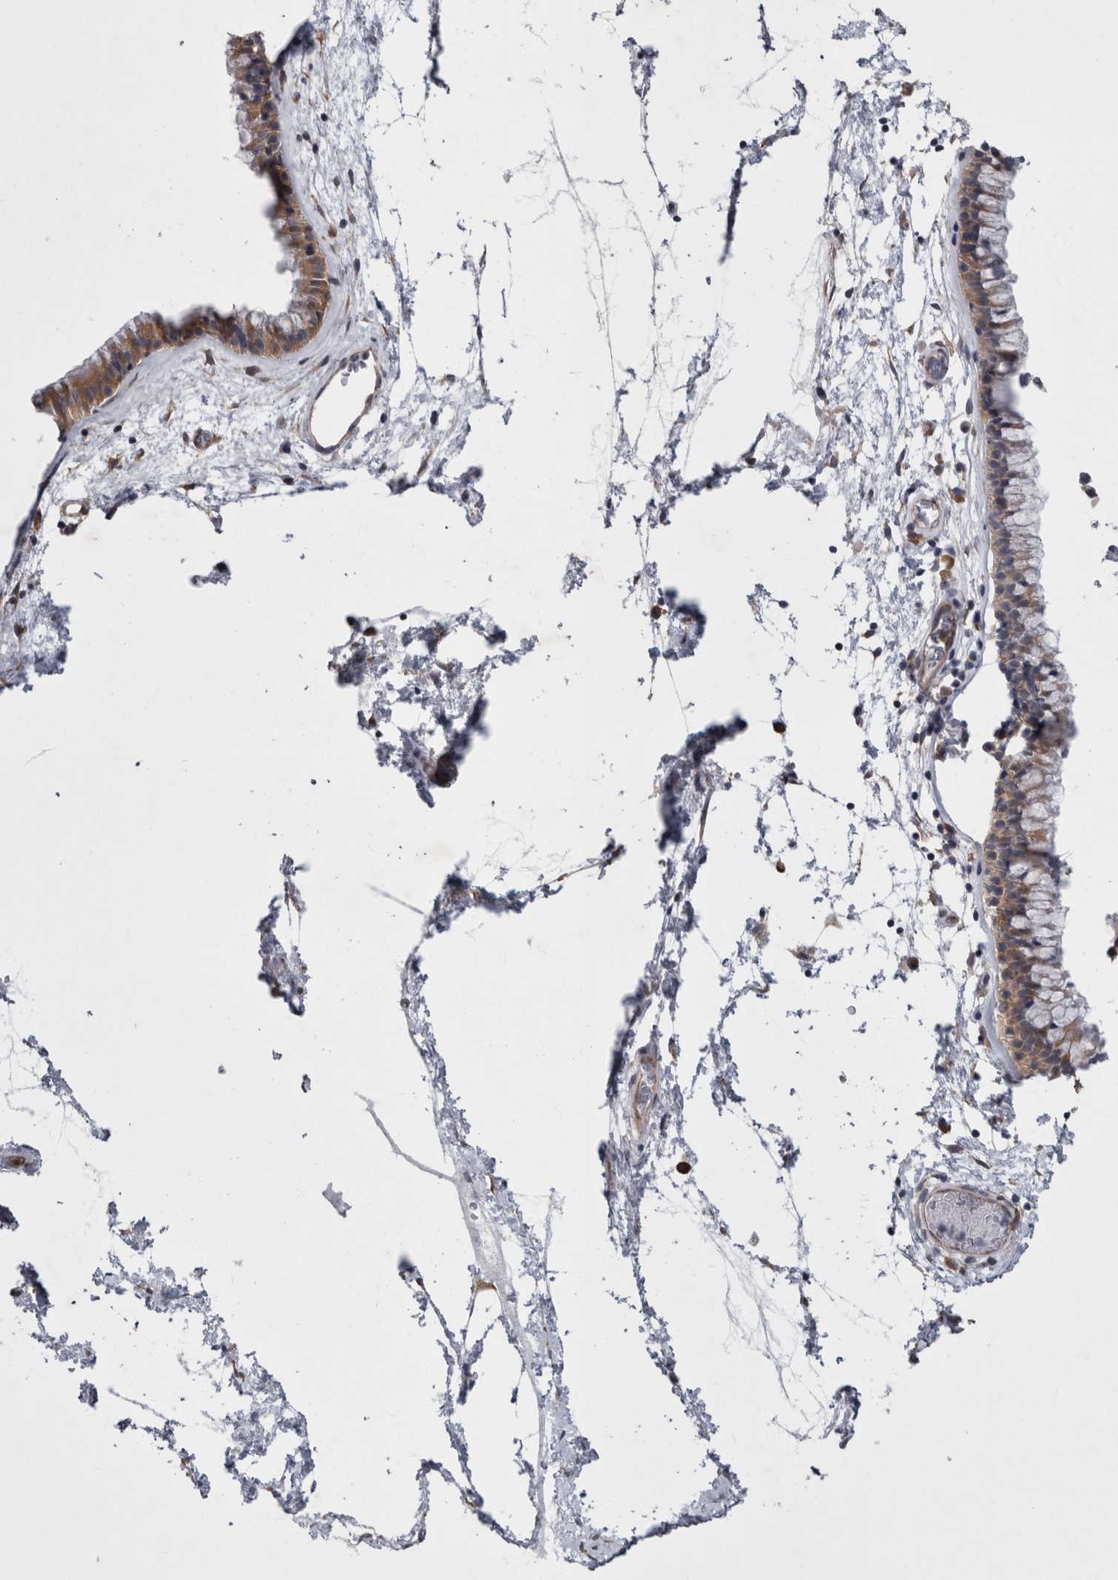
{"staining": {"intensity": "moderate", "quantity": "<25%", "location": "cytoplasmic/membranous"}, "tissue": "nasopharynx", "cell_type": "Respiratory epithelial cells", "image_type": "normal", "snomed": [{"axis": "morphology", "description": "Normal tissue, NOS"}, {"axis": "morphology", "description": "Inflammation, NOS"}, {"axis": "topography", "description": "Nasopharynx"}], "caption": "The image demonstrates a brown stain indicating the presence of a protein in the cytoplasmic/membranous of respiratory epithelial cells in nasopharynx. (DAB (3,3'-diaminobenzidine) IHC, brown staining for protein, blue staining for nuclei).", "gene": "DDX6", "patient": {"sex": "male", "age": 48}}